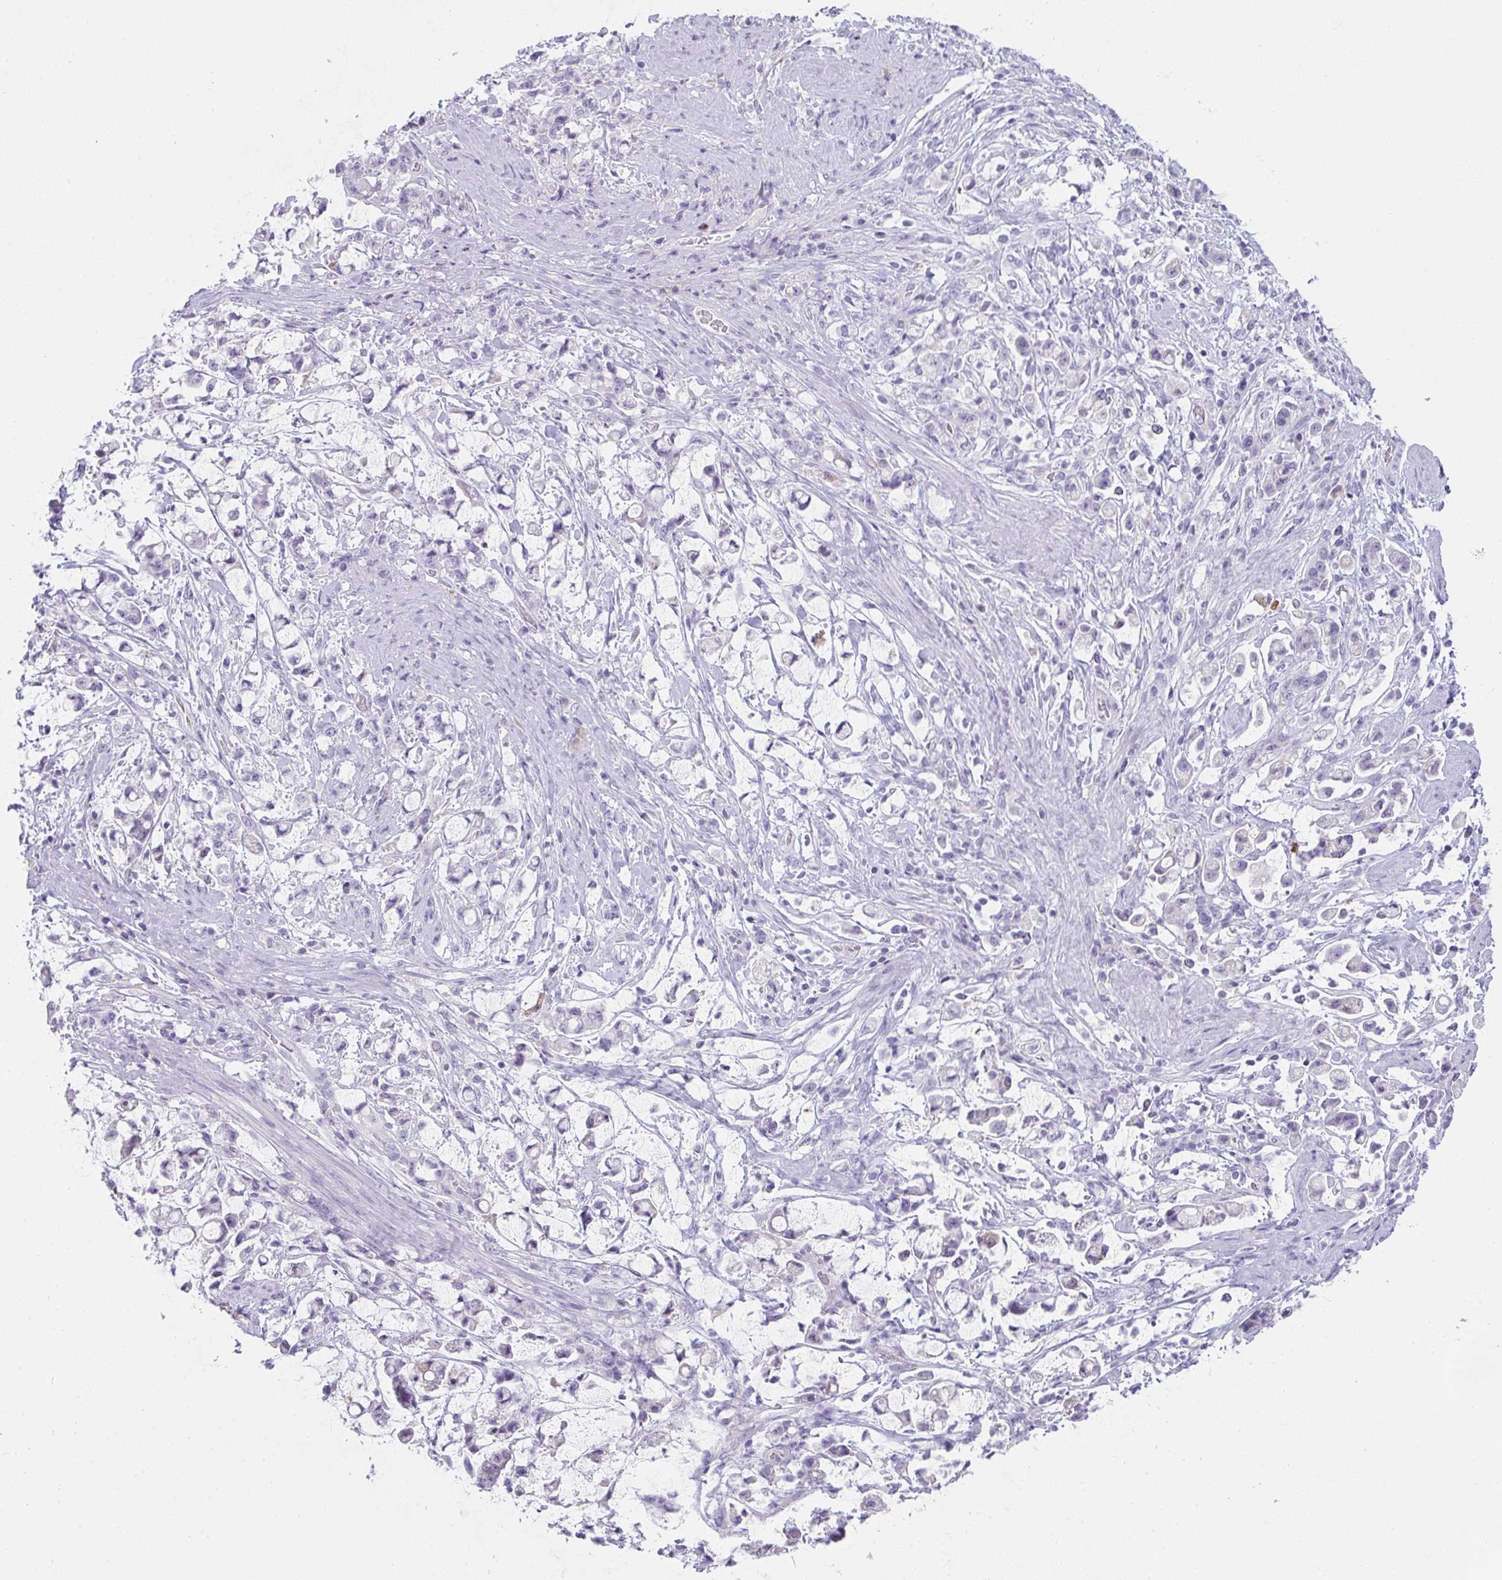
{"staining": {"intensity": "negative", "quantity": "none", "location": "none"}, "tissue": "stomach cancer", "cell_type": "Tumor cells", "image_type": "cancer", "snomed": [{"axis": "morphology", "description": "Adenocarcinoma, NOS"}, {"axis": "topography", "description": "Stomach"}], "caption": "DAB immunohistochemical staining of adenocarcinoma (stomach) demonstrates no significant expression in tumor cells.", "gene": "COX7B", "patient": {"sex": "female", "age": 60}}